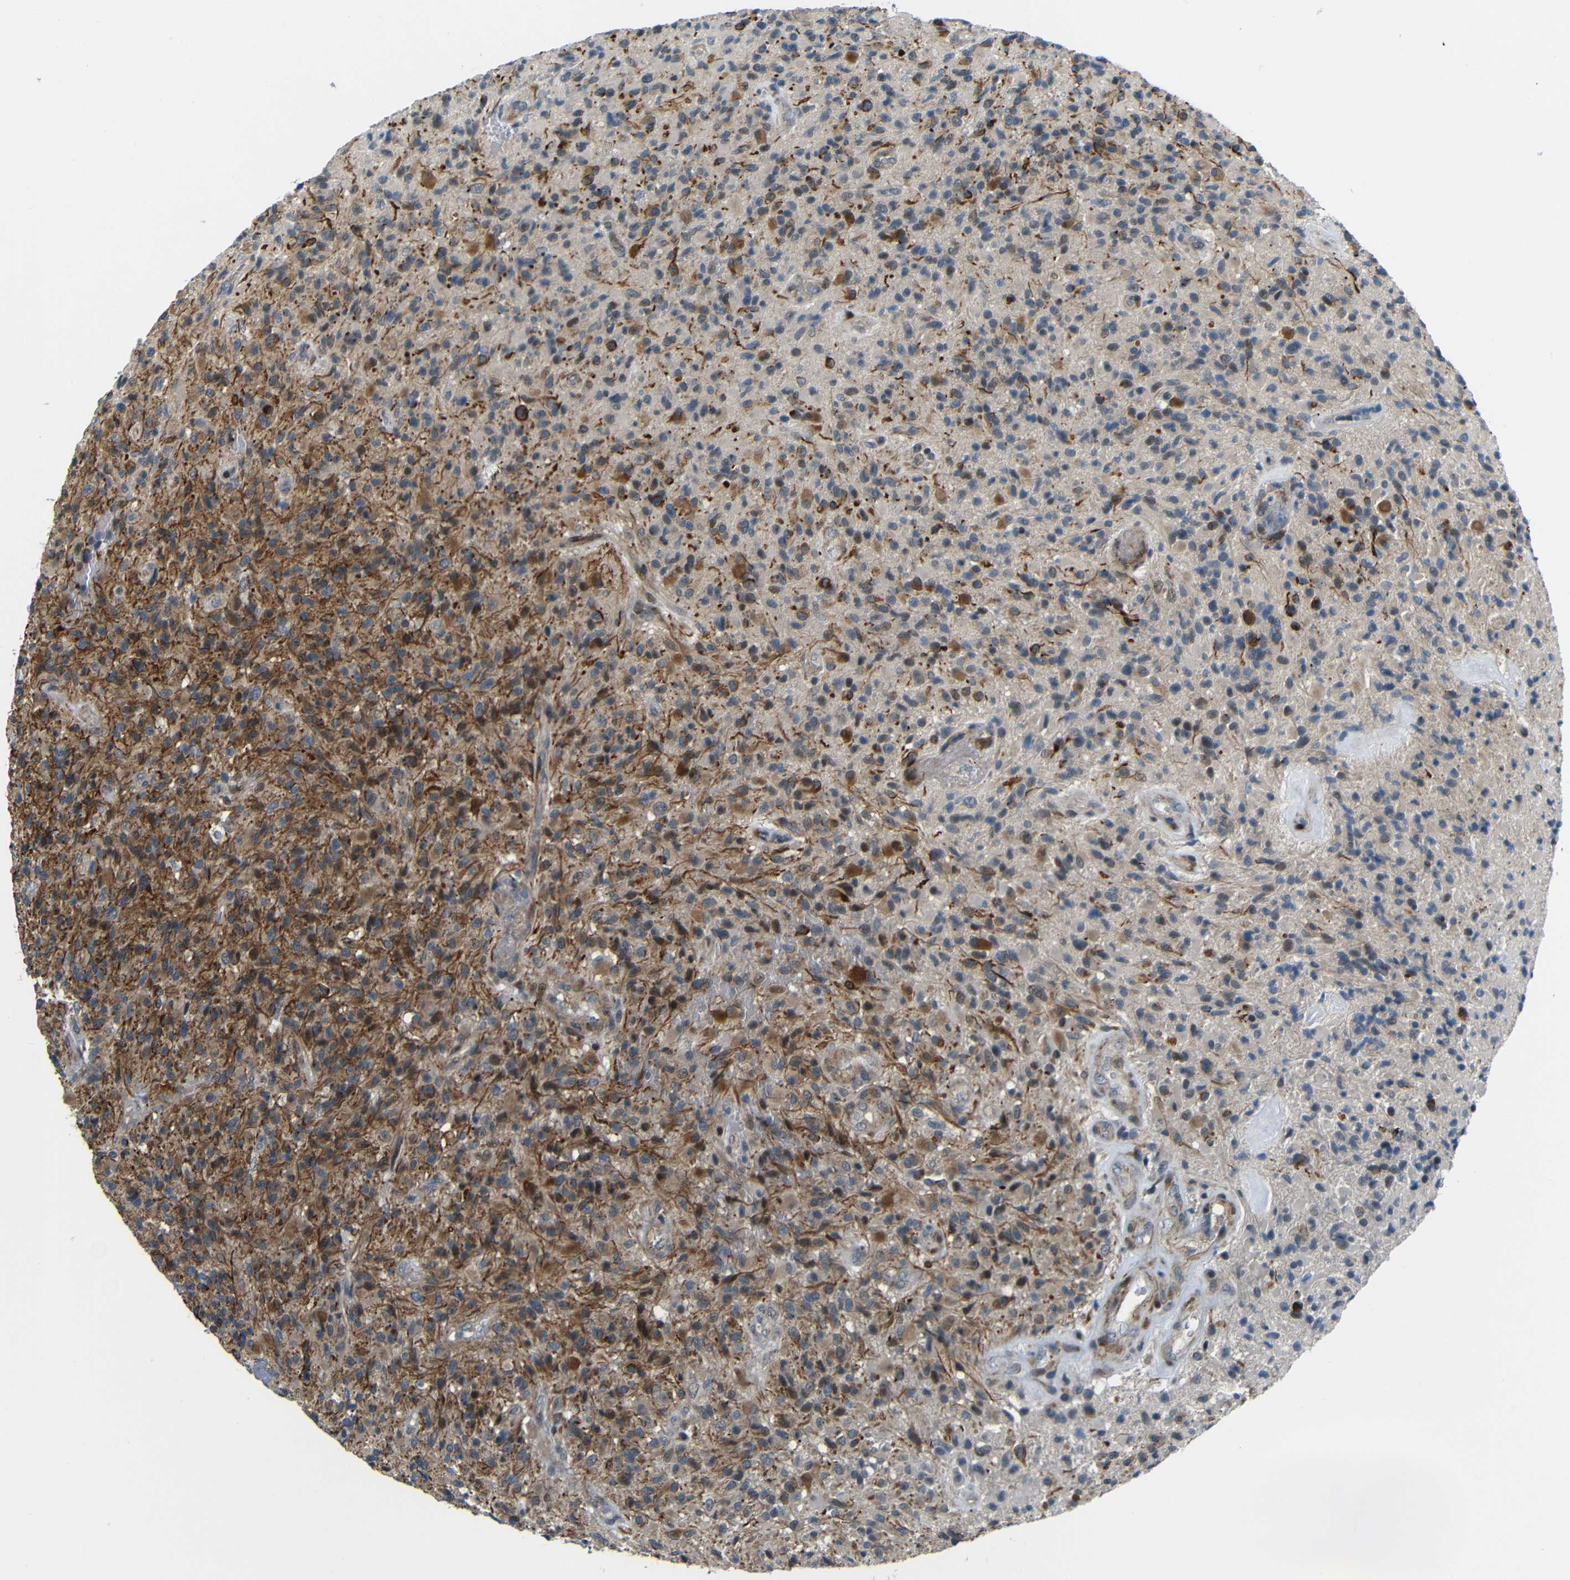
{"staining": {"intensity": "strong", "quantity": "25%-75%", "location": "cytoplasmic/membranous"}, "tissue": "glioma", "cell_type": "Tumor cells", "image_type": "cancer", "snomed": [{"axis": "morphology", "description": "Glioma, malignant, High grade"}, {"axis": "topography", "description": "Brain"}], "caption": "The photomicrograph reveals a brown stain indicating the presence of a protein in the cytoplasmic/membranous of tumor cells in glioma. (IHC, brightfield microscopy, high magnification).", "gene": "SYDE1", "patient": {"sex": "male", "age": 71}}